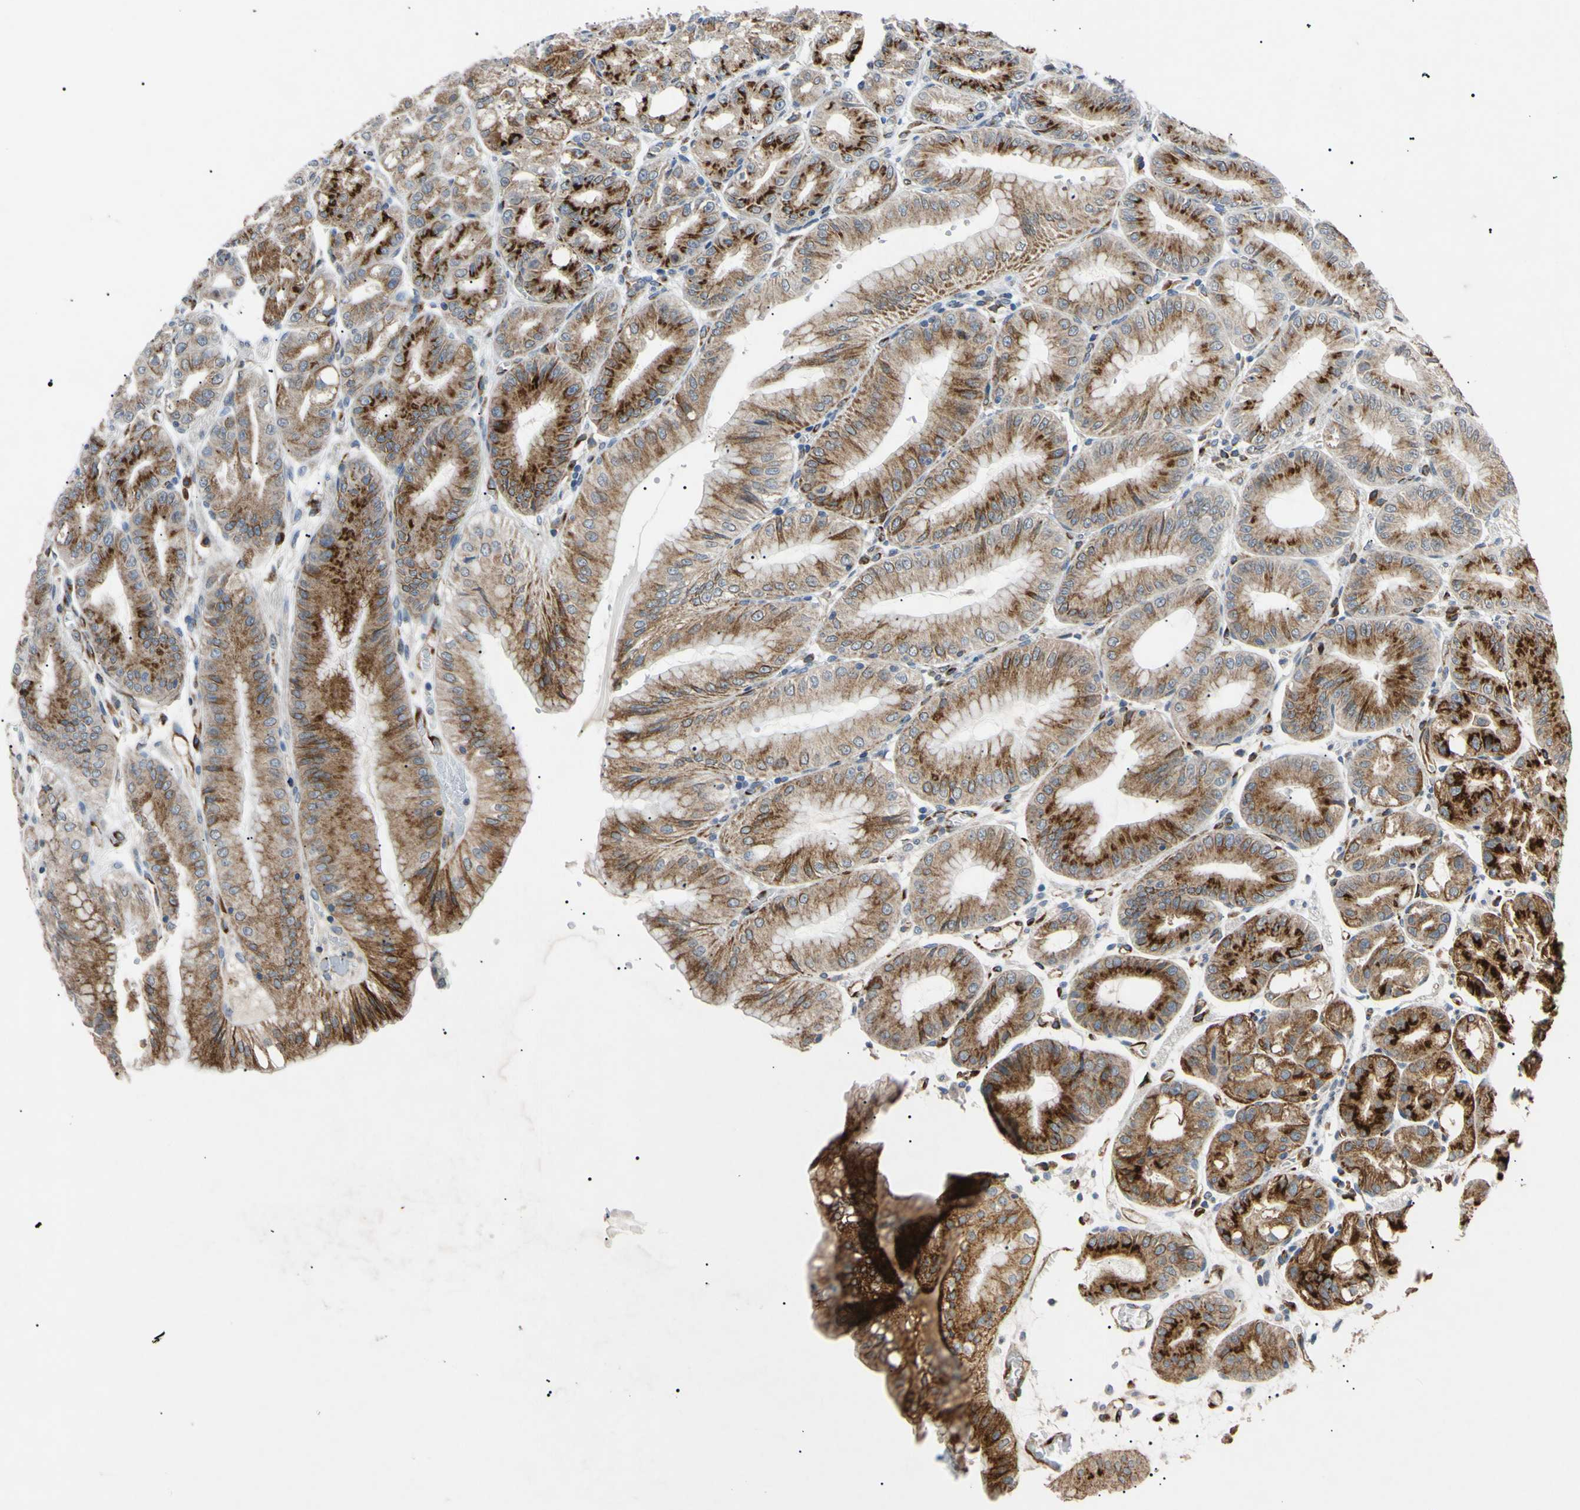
{"staining": {"intensity": "moderate", "quantity": ">75%", "location": "cytoplasmic/membranous"}, "tissue": "stomach", "cell_type": "Glandular cells", "image_type": "normal", "snomed": [{"axis": "morphology", "description": "Normal tissue, NOS"}, {"axis": "topography", "description": "Stomach, lower"}], "caption": "Stomach stained with a brown dye displays moderate cytoplasmic/membranous positive positivity in approximately >75% of glandular cells.", "gene": "TUBB4A", "patient": {"sex": "male", "age": 71}}